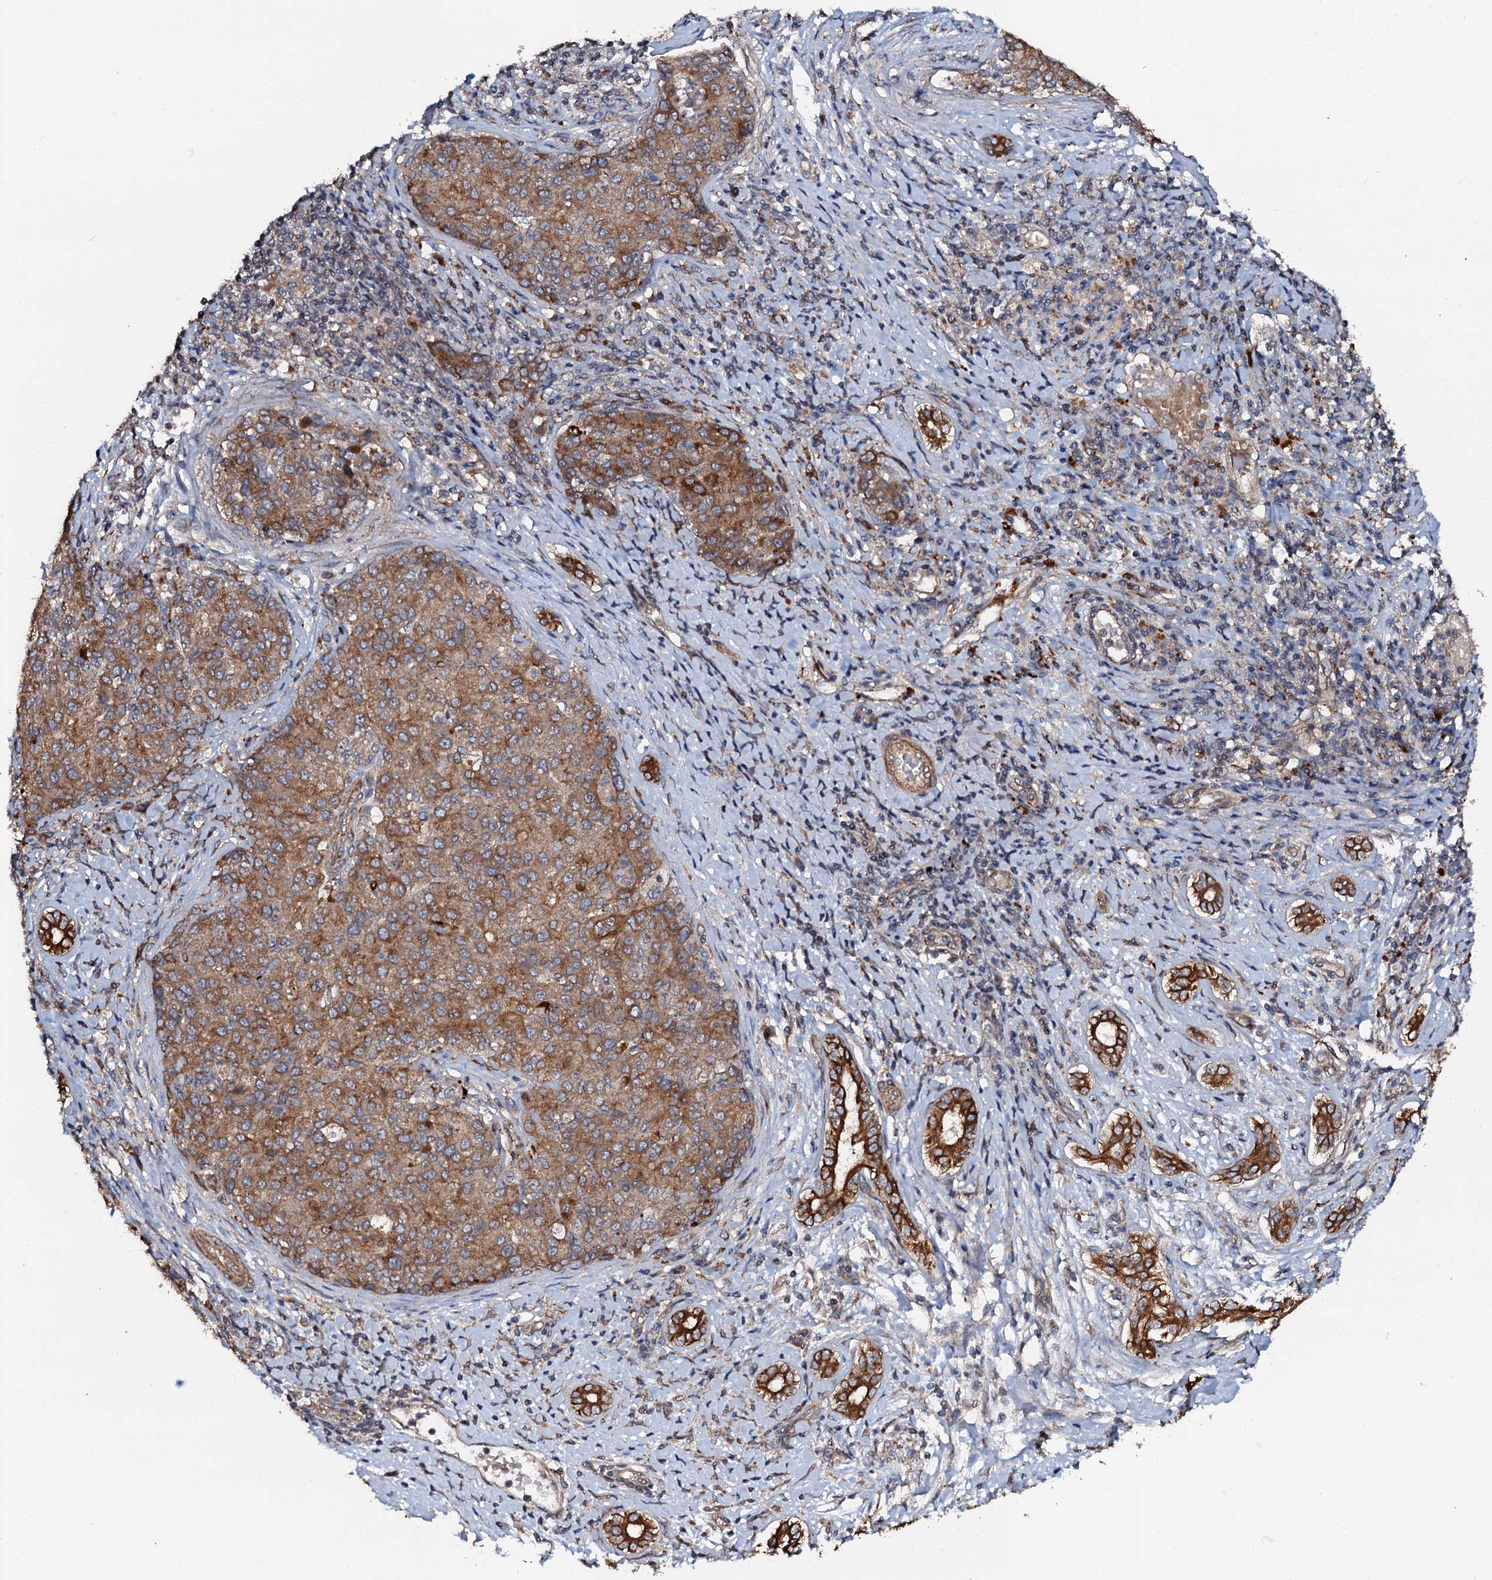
{"staining": {"intensity": "moderate", "quantity": ">75%", "location": "cytoplasmic/membranous"}, "tissue": "liver cancer", "cell_type": "Tumor cells", "image_type": "cancer", "snomed": [{"axis": "morphology", "description": "Carcinoma, Hepatocellular, NOS"}, {"axis": "topography", "description": "Liver"}], "caption": "Moderate cytoplasmic/membranous protein staining is present in approximately >75% of tumor cells in liver hepatocellular carcinoma.", "gene": "GLCE", "patient": {"sex": "male", "age": 65}}